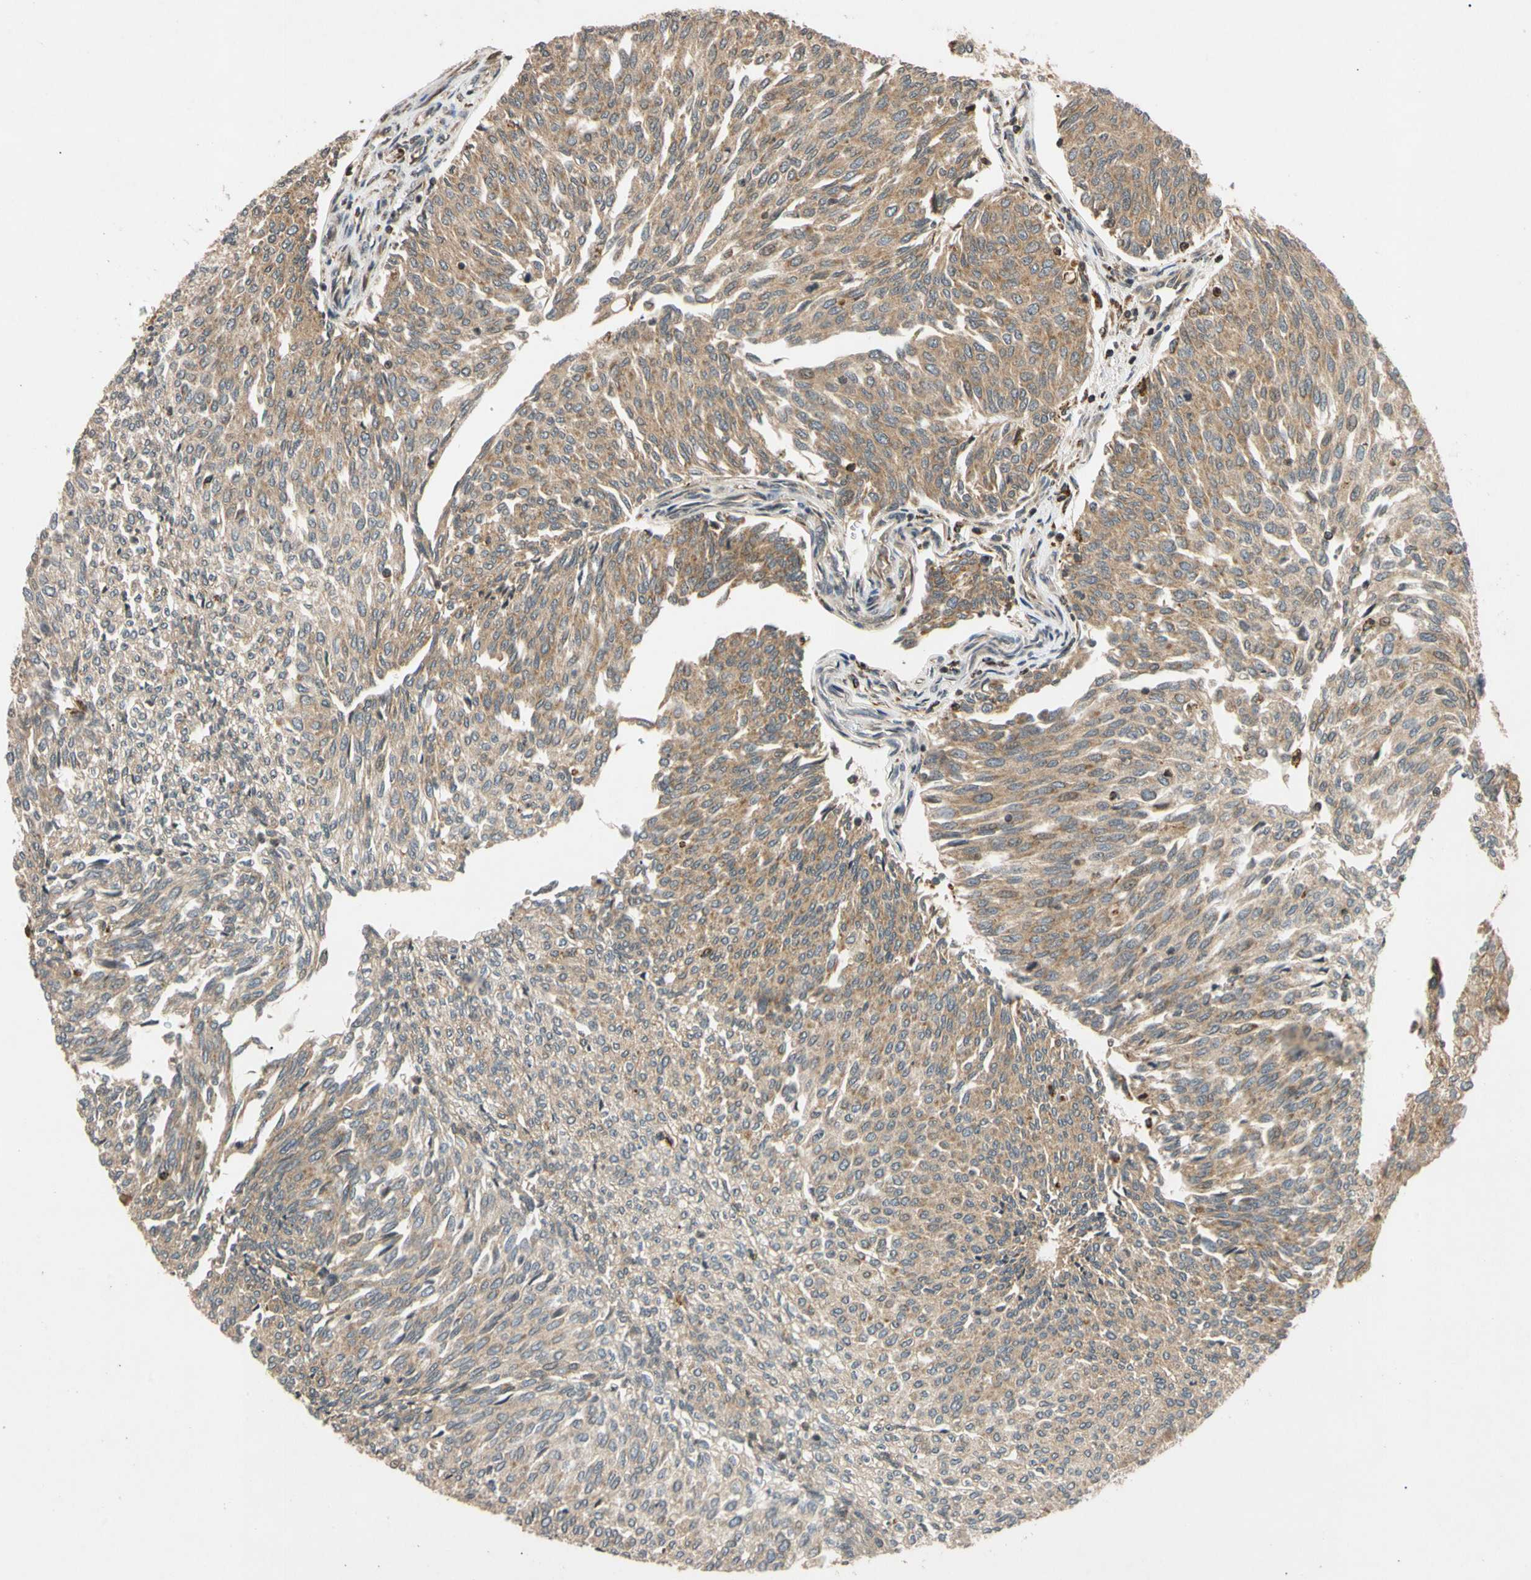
{"staining": {"intensity": "weak", "quantity": ">75%", "location": "cytoplasmic/membranous"}, "tissue": "urothelial cancer", "cell_type": "Tumor cells", "image_type": "cancer", "snomed": [{"axis": "morphology", "description": "Urothelial carcinoma, Low grade"}, {"axis": "topography", "description": "Urinary bladder"}], "caption": "An IHC micrograph of neoplastic tissue is shown. Protein staining in brown labels weak cytoplasmic/membranous positivity in urothelial carcinoma (low-grade) within tumor cells.", "gene": "MRPS22", "patient": {"sex": "female", "age": 79}}